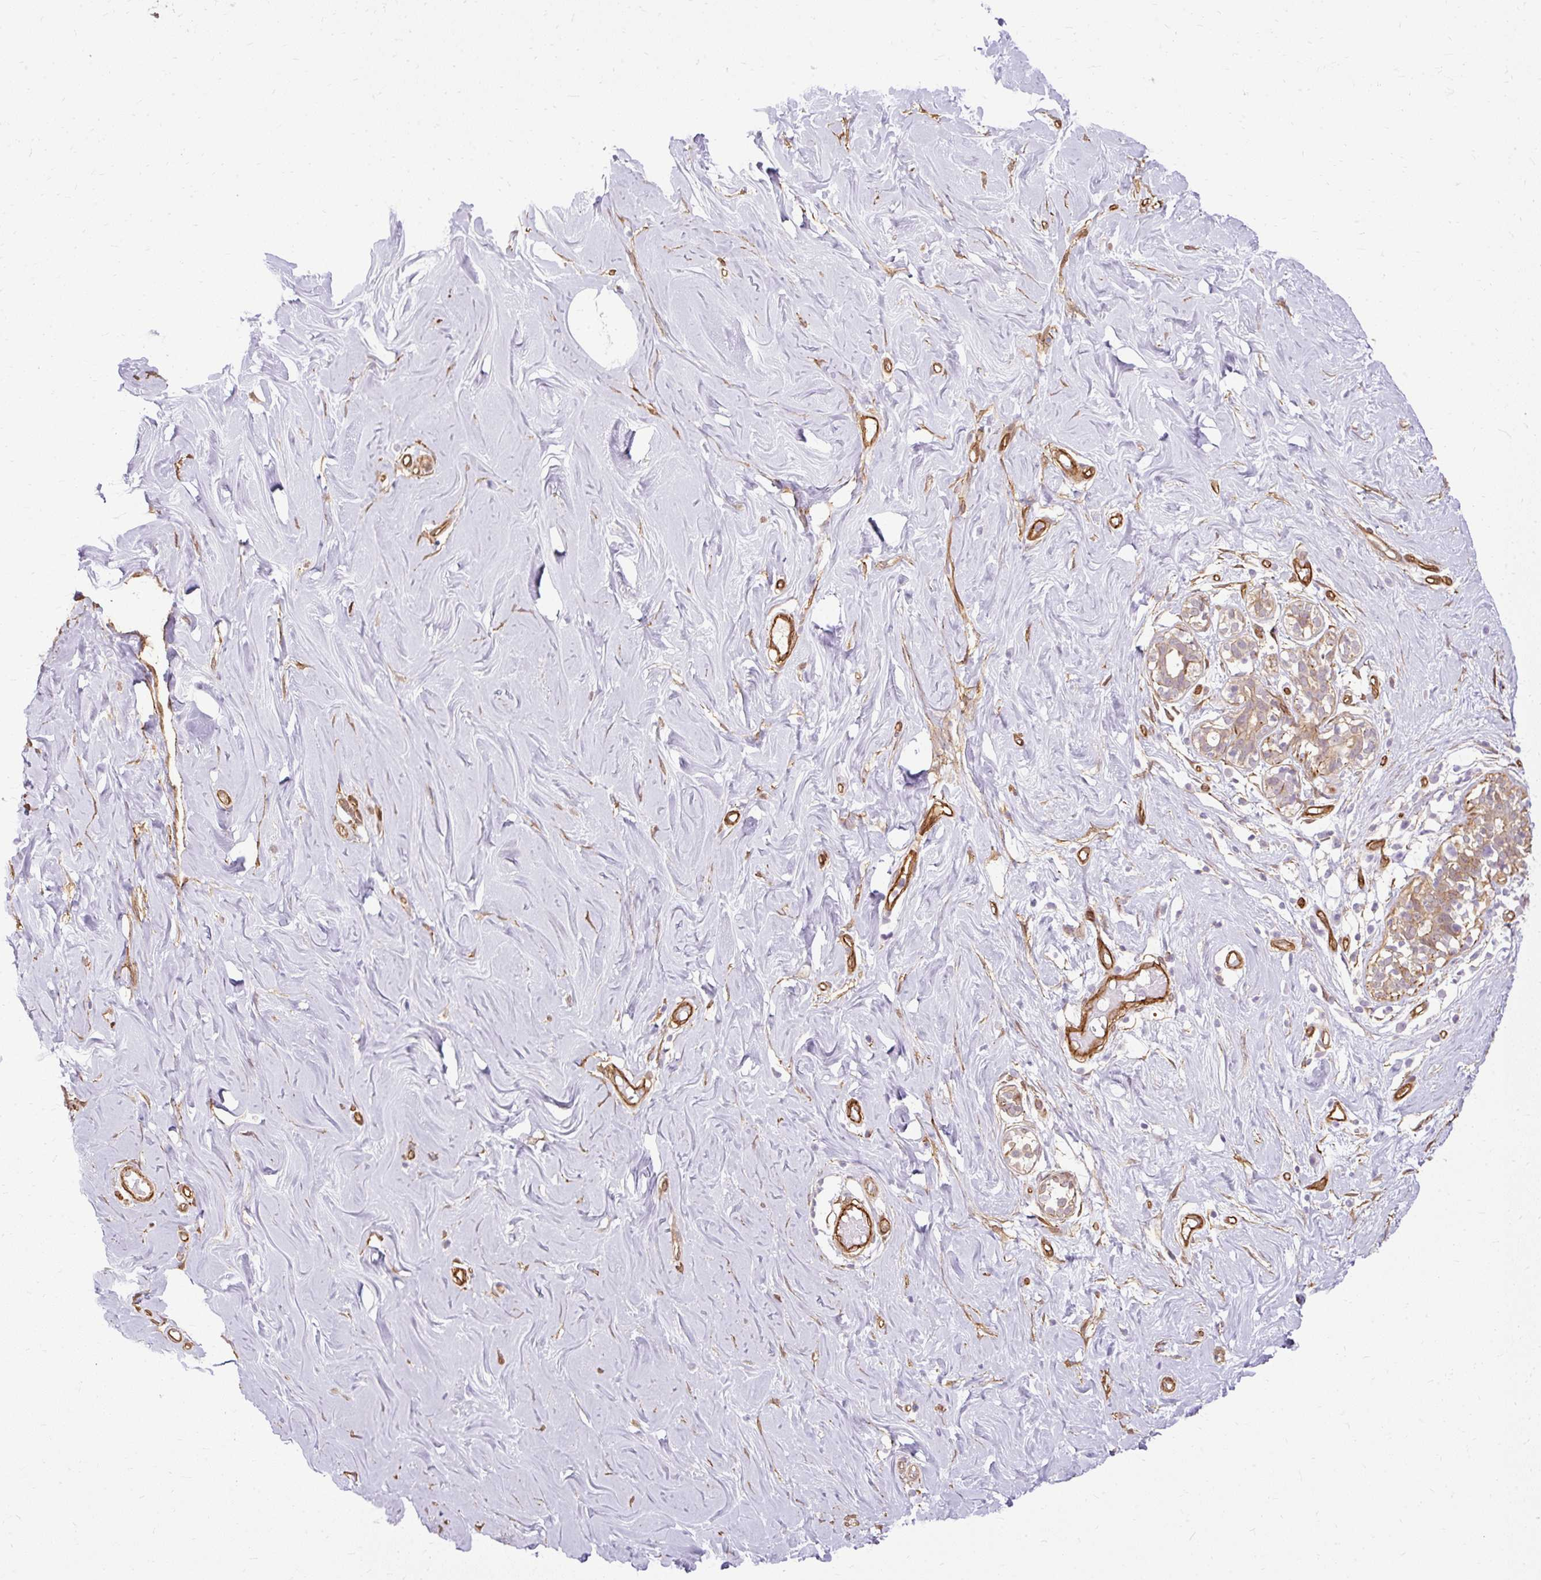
{"staining": {"intensity": "negative", "quantity": "none", "location": "none"}, "tissue": "breast", "cell_type": "Adipocytes", "image_type": "normal", "snomed": [{"axis": "morphology", "description": "Normal tissue, NOS"}, {"axis": "topography", "description": "Breast"}], "caption": "There is no significant expression in adipocytes of breast. (DAB IHC, high magnification).", "gene": "CNN3", "patient": {"sex": "female", "age": 27}}